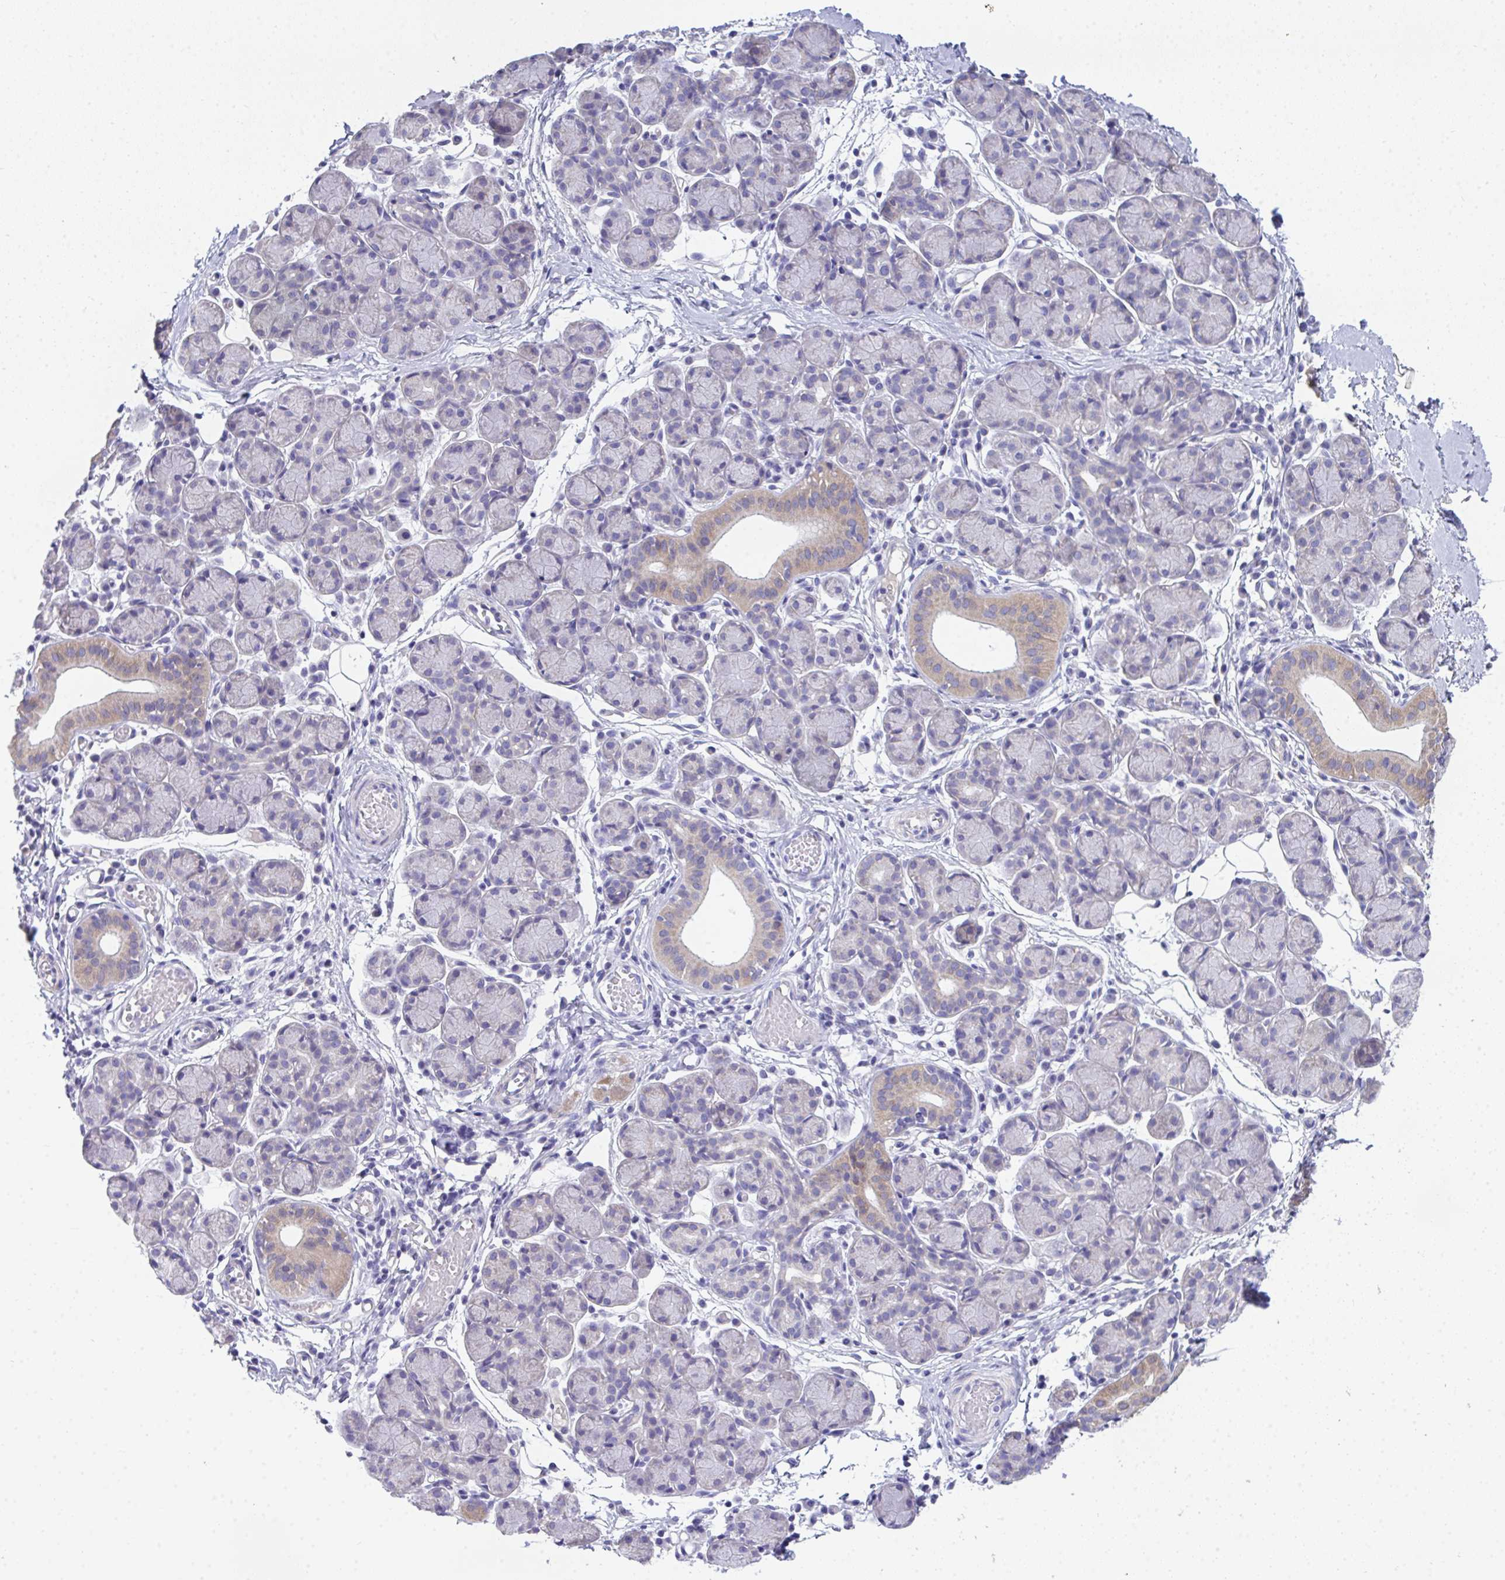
{"staining": {"intensity": "moderate", "quantity": "<25%", "location": "cytoplasmic/membranous"}, "tissue": "salivary gland", "cell_type": "Glandular cells", "image_type": "normal", "snomed": [{"axis": "morphology", "description": "Normal tissue, NOS"}, {"axis": "morphology", "description": "Inflammation, NOS"}, {"axis": "topography", "description": "Lymph node"}, {"axis": "topography", "description": "Salivary gland"}], "caption": "Salivary gland stained for a protein (brown) demonstrates moderate cytoplasmic/membranous positive positivity in about <25% of glandular cells.", "gene": "COA5", "patient": {"sex": "male", "age": 3}}